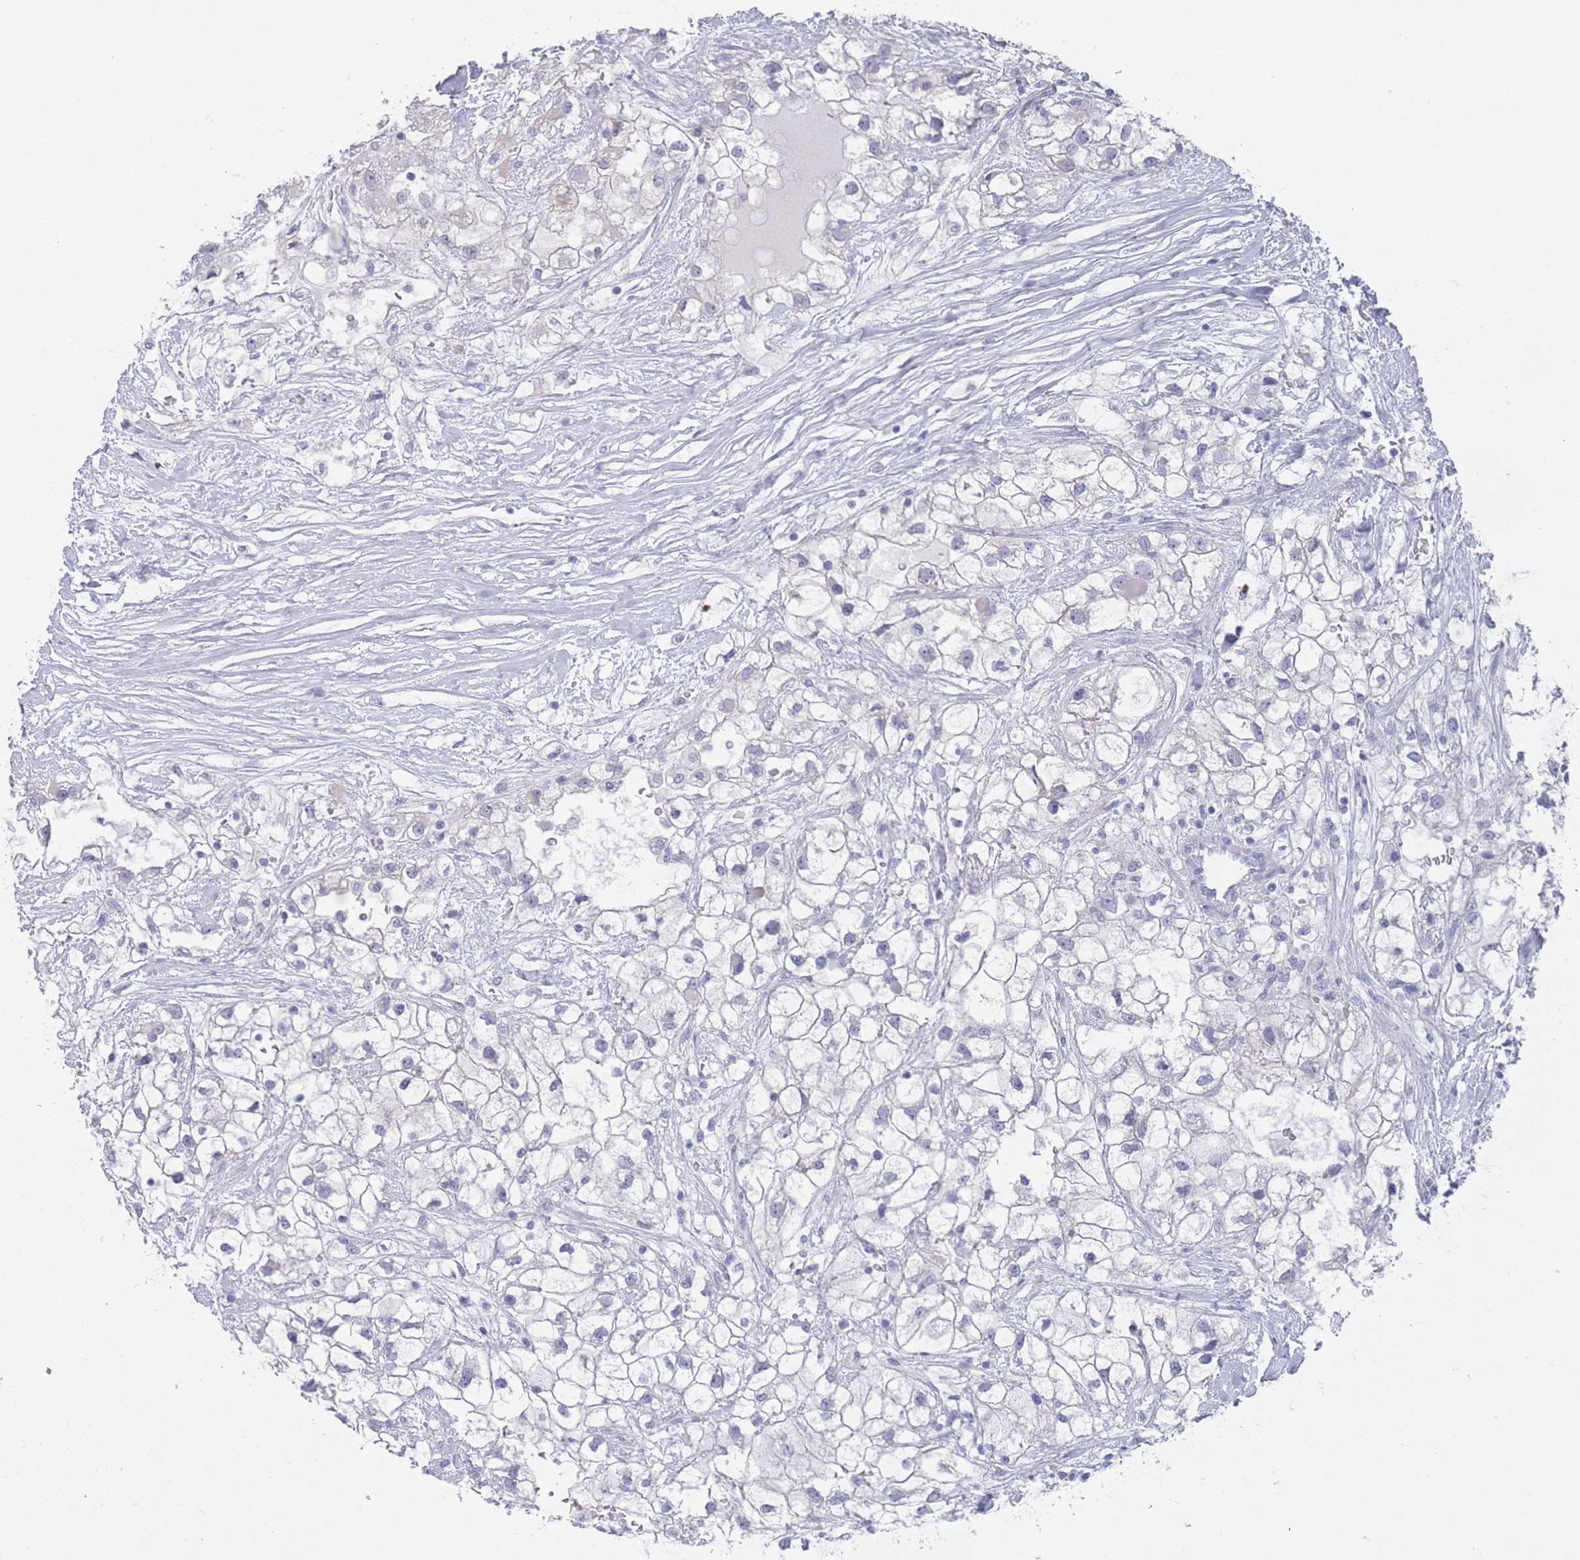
{"staining": {"intensity": "negative", "quantity": "none", "location": "none"}, "tissue": "renal cancer", "cell_type": "Tumor cells", "image_type": "cancer", "snomed": [{"axis": "morphology", "description": "Adenocarcinoma, NOS"}, {"axis": "topography", "description": "Kidney"}], "caption": "The histopathology image demonstrates no significant staining in tumor cells of adenocarcinoma (renal).", "gene": "CYP51A1", "patient": {"sex": "male", "age": 59}}